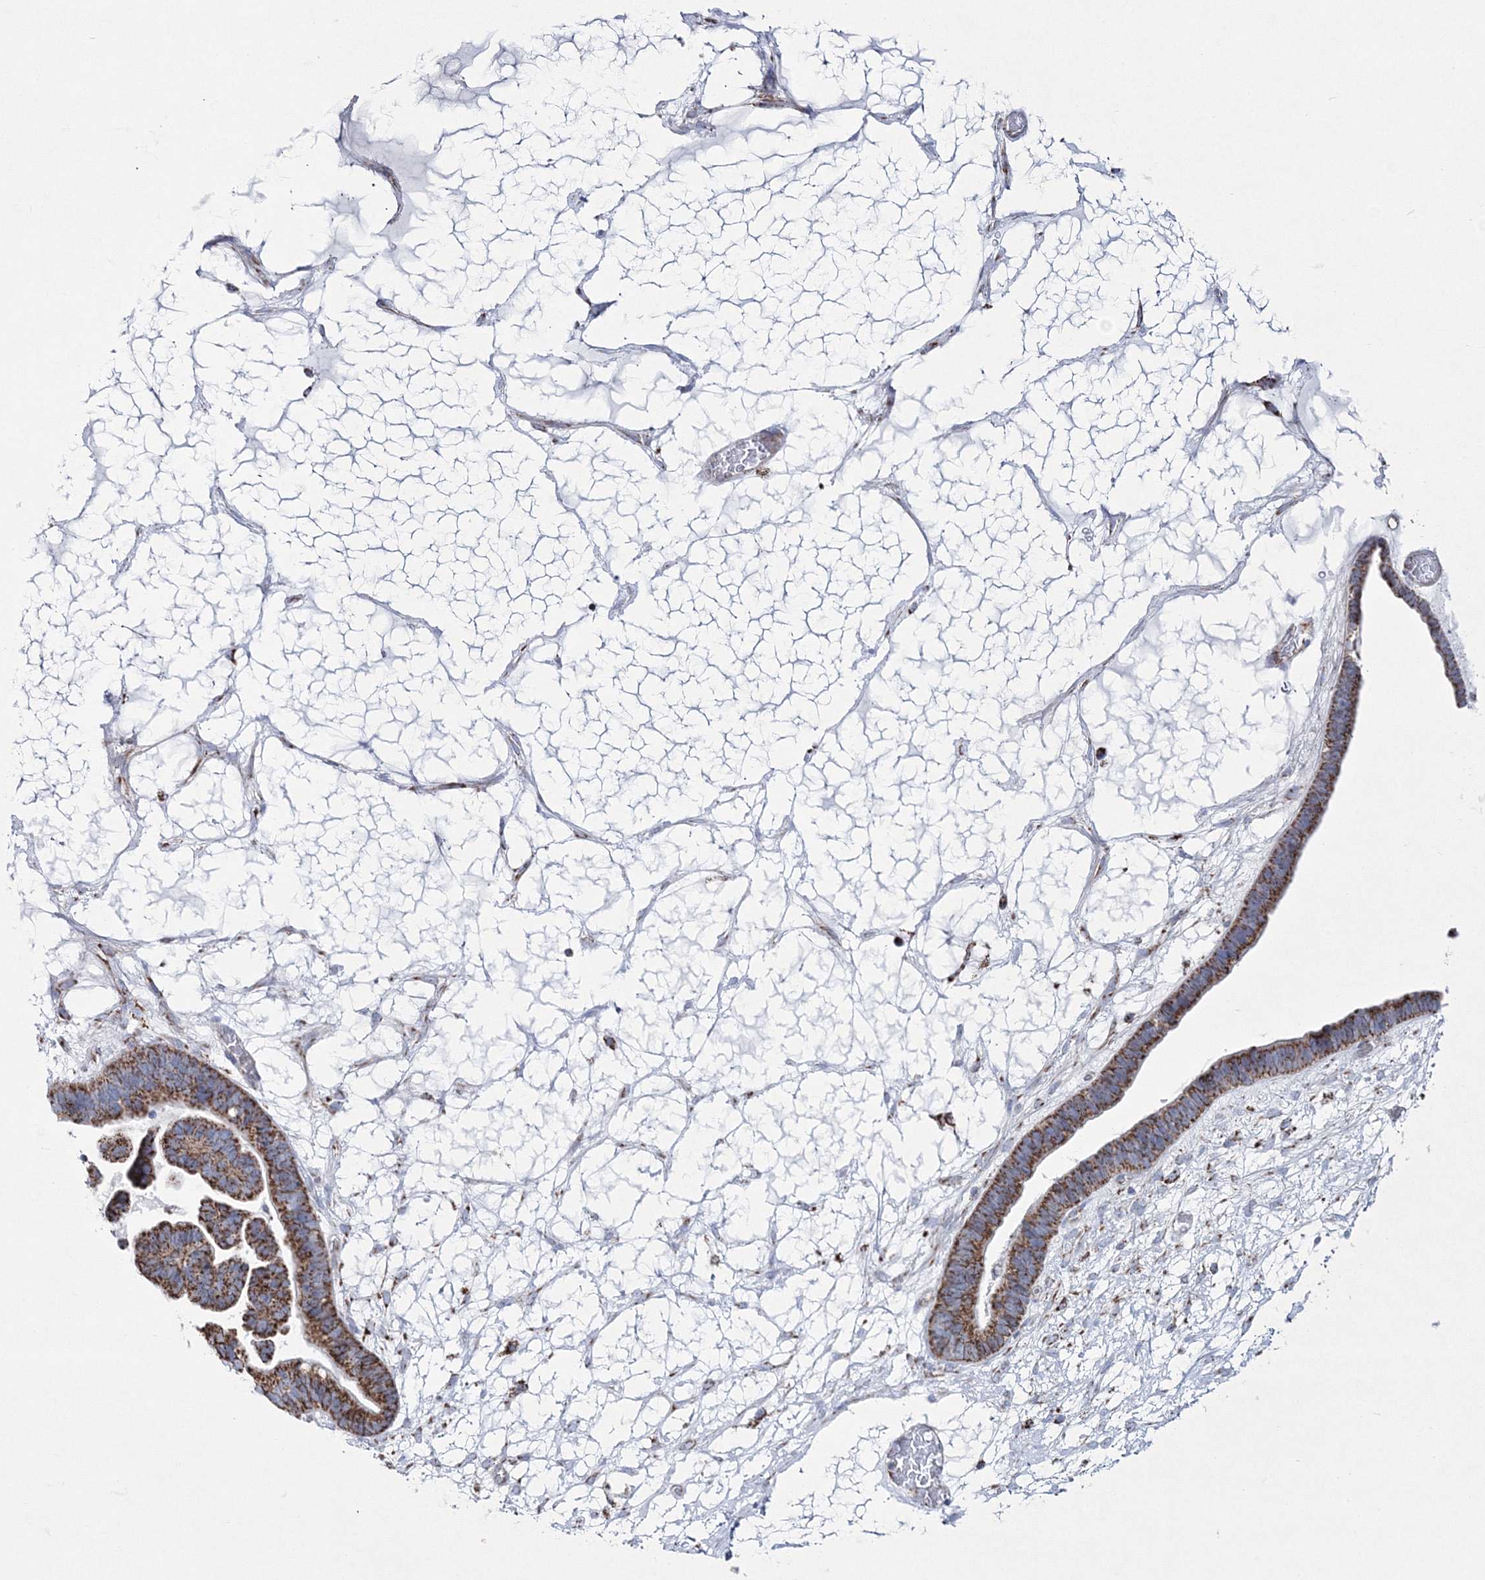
{"staining": {"intensity": "moderate", "quantity": ">75%", "location": "cytoplasmic/membranous"}, "tissue": "ovarian cancer", "cell_type": "Tumor cells", "image_type": "cancer", "snomed": [{"axis": "morphology", "description": "Cystadenocarcinoma, serous, NOS"}, {"axis": "topography", "description": "Ovary"}], "caption": "Ovarian serous cystadenocarcinoma stained with a protein marker demonstrates moderate staining in tumor cells.", "gene": "HIBCH", "patient": {"sex": "female", "age": 56}}